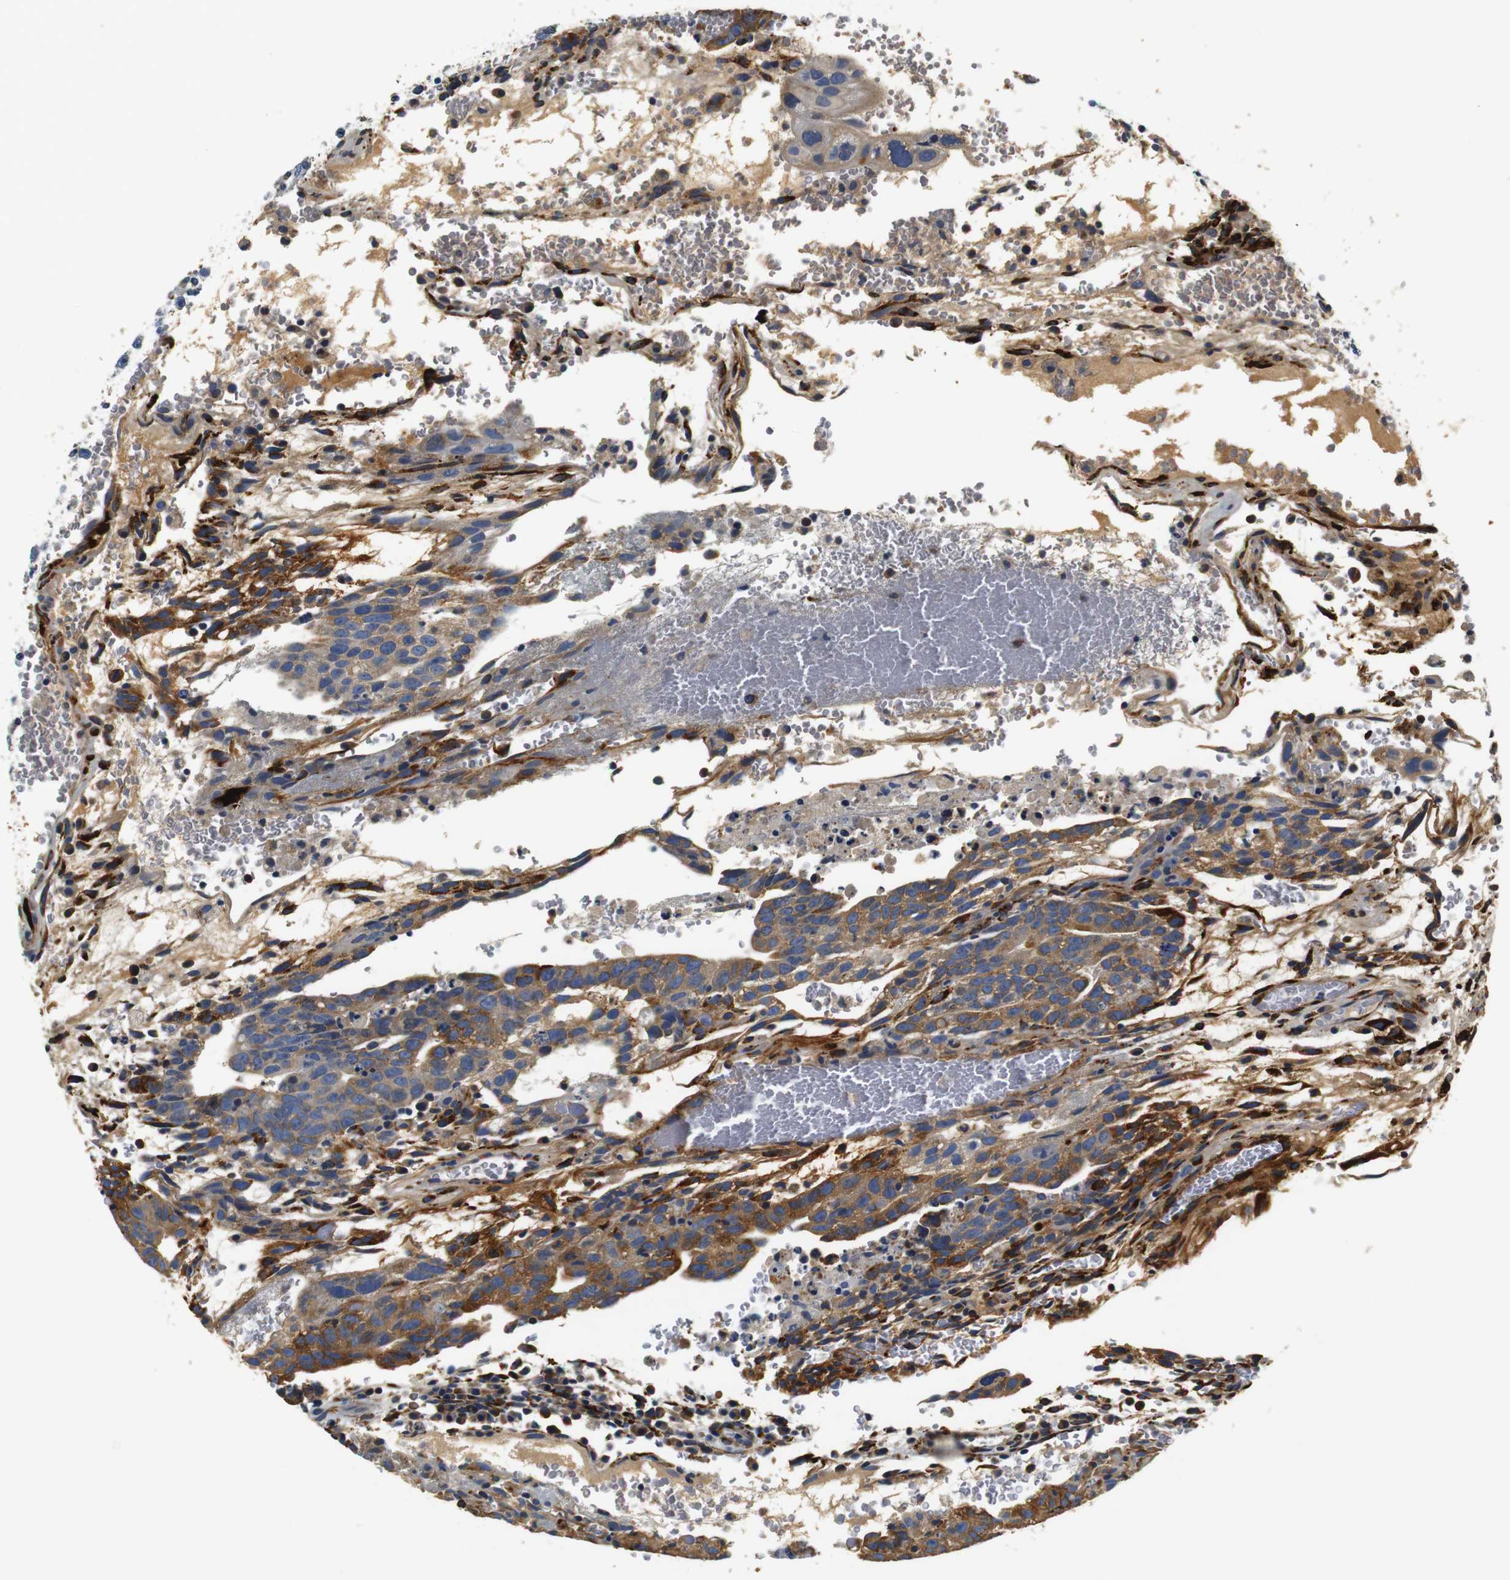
{"staining": {"intensity": "moderate", "quantity": ">75%", "location": "cytoplasmic/membranous"}, "tissue": "testis cancer", "cell_type": "Tumor cells", "image_type": "cancer", "snomed": [{"axis": "morphology", "description": "Seminoma, NOS"}, {"axis": "morphology", "description": "Carcinoma, Embryonal, NOS"}, {"axis": "topography", "description": "Testis"}], "caption": "Immunohistochemistry (IHC) staining of testis cancer, which reveals medium levels of moderate cytoplasmic/membranous staining in about >75% of tumor cells indicating moderate cytoplasmic/membranous protein expression. The staining was performed using DAB (3,3'-diaminobenzidine) (brown) for protein detection and nuclei were counterstained in hematoxylin (blue).", "gene": "COL1A1", "patient": {"sex": "male", "age": 52}}